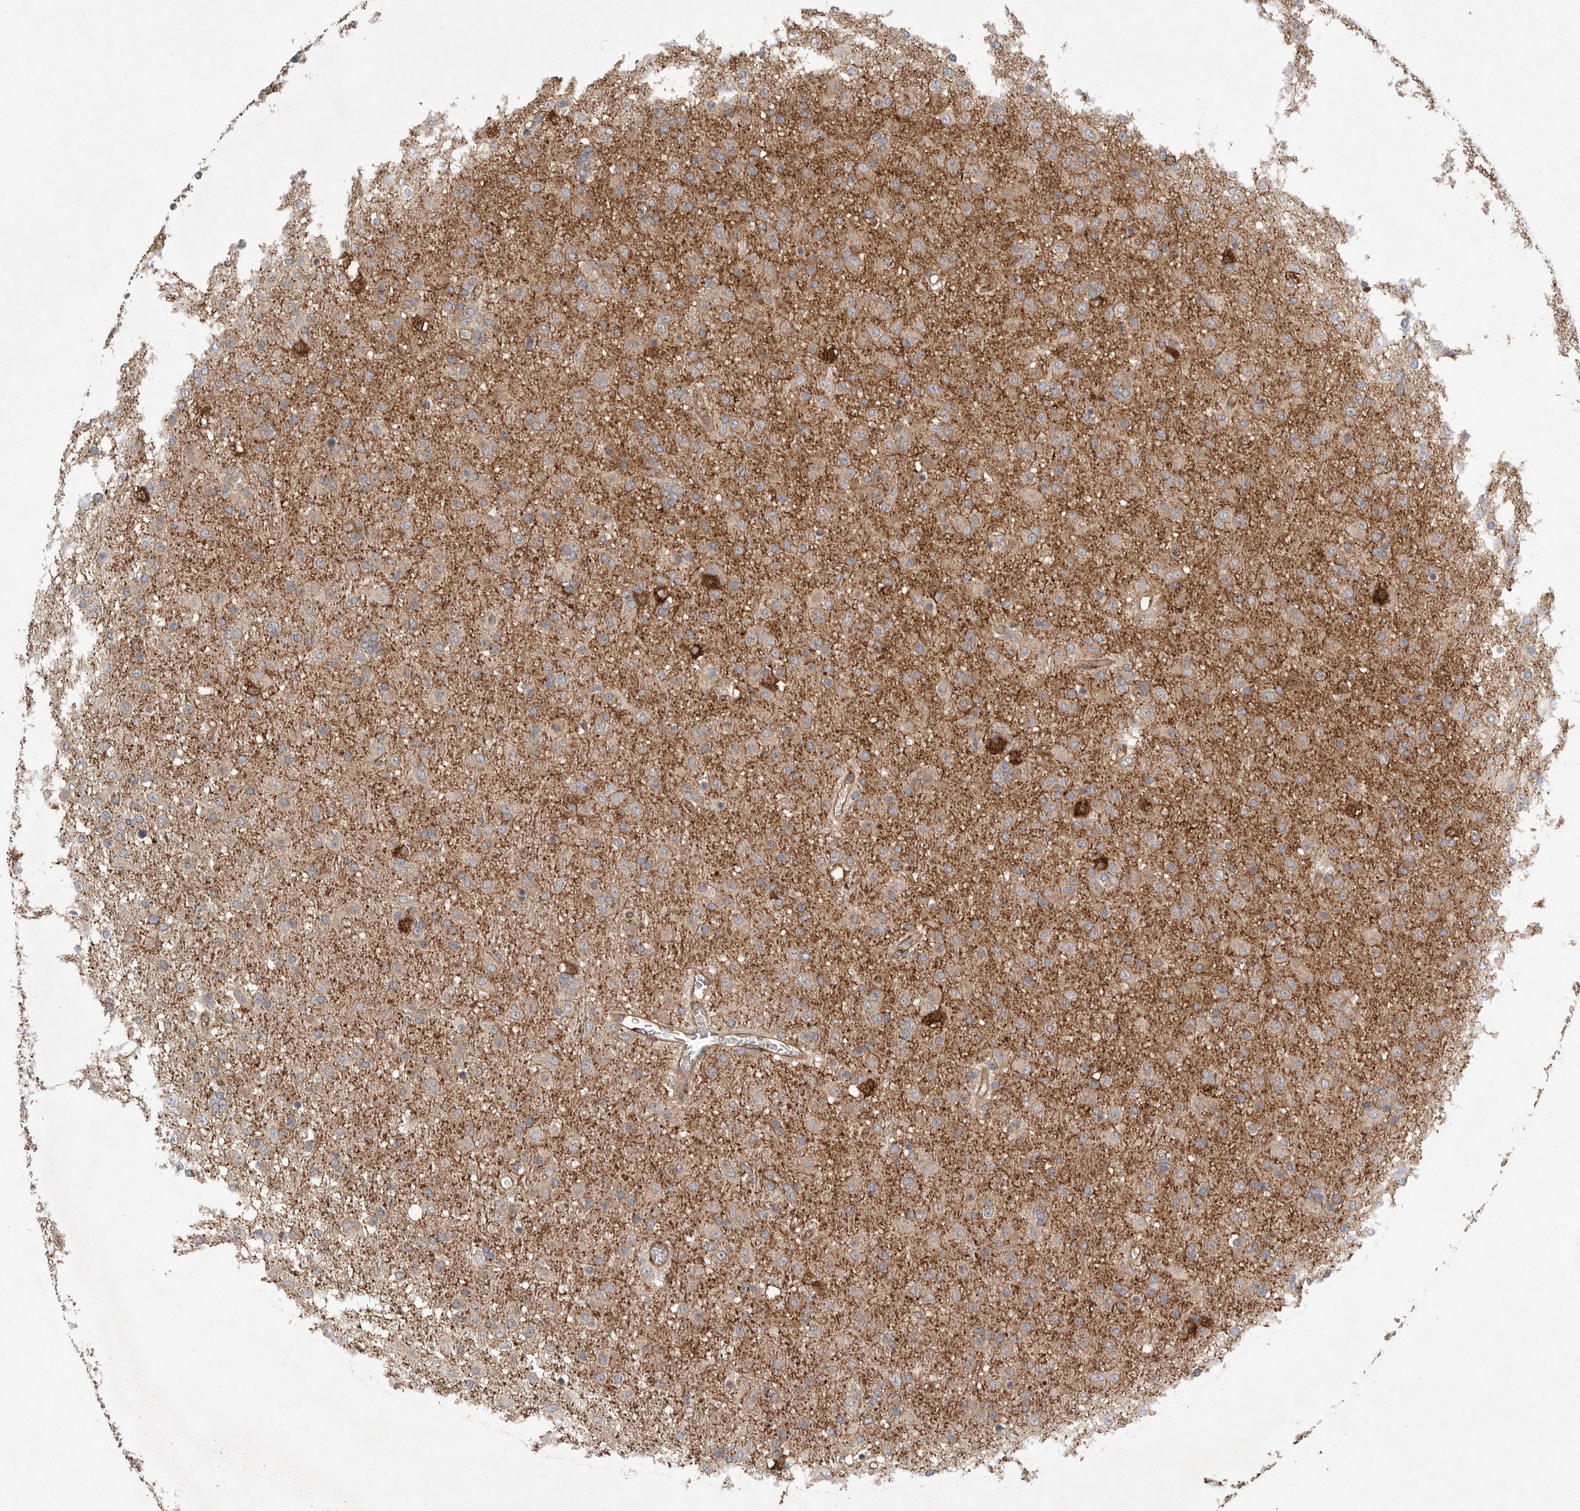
{"staining": {"intensity": "weak", "quantity": "25%-75%", "location": "cytoplasmic/membranous"}, "tissue": "glioma", "cell_type": "Tumor cells", "image_type": "cancer", "snomed": [{"axis": "morphology", "description": "Glioma, malignant, Low grade"}, {"axis": "topography", "description": "Brain"}], "caption": "This is a micrograph of immunohistochemistry (IHC) staining of glioma, which shows weak expression in the cytoplasmic/membranous of tumor cells.", "gene": "PRKCH", "patient": {"sex": "male", "age": 65}}